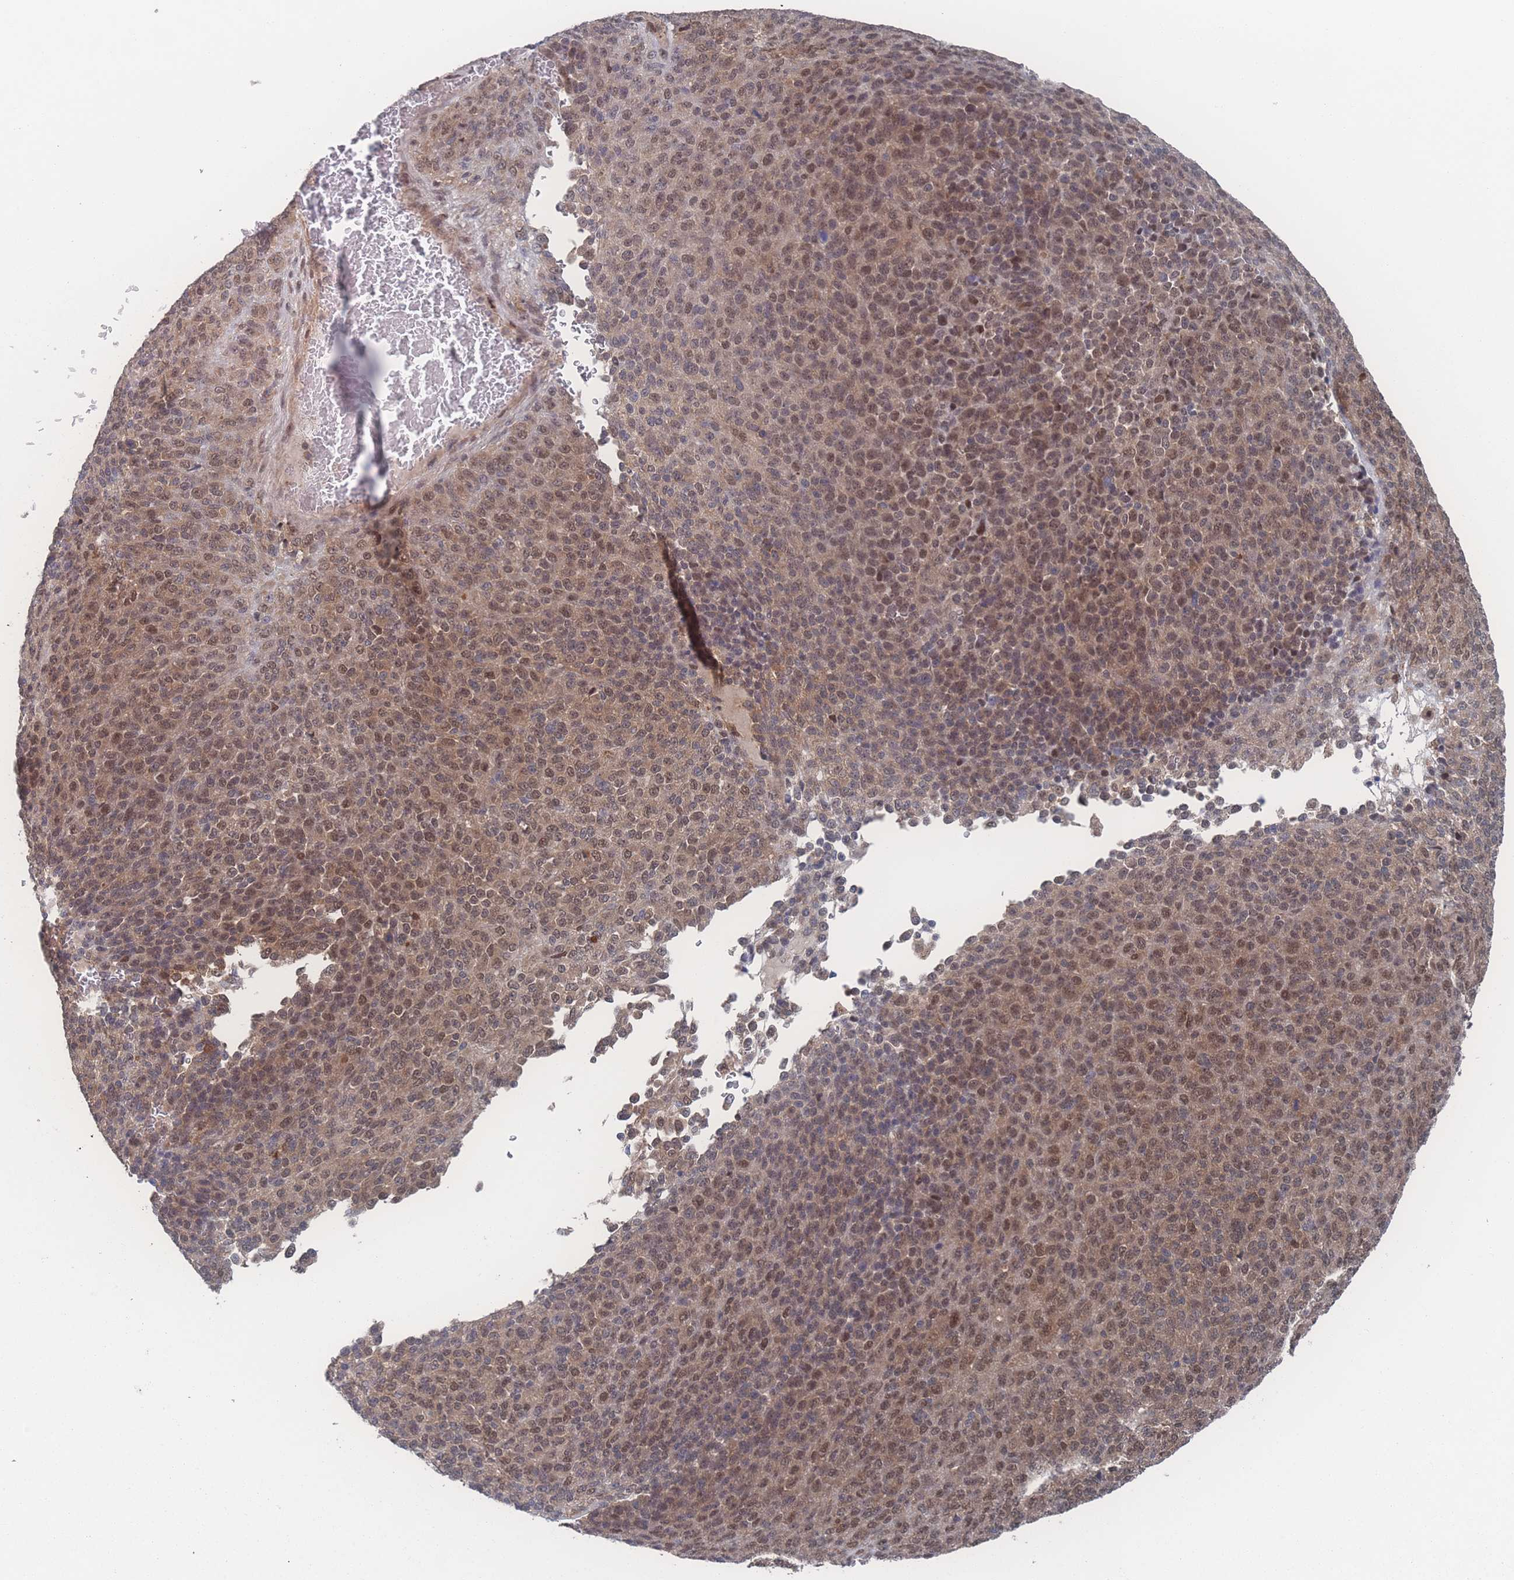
{"staining": {"intensity": "moderate", "quantity": ">75%", "location": "cytoplasmic/membranous,nuclear"}, "tissue": "melanoma", "cell_type": "Tumor cells", "image_type": "cancer", "snomed": [{"axis": "morphology", "description": "Malignant melanoma, Metastatic site"}, {"axis": "topography", "description": "Brain"}], "caption": "Moderate cytoplasmic/membranous and nuclear protein expression is identified in approximately >75% of tumor cells in malignant melanoma (metastatic site). (DAB IHC with brightfield microscopy, high magnification).", "gene": "PSMA1", "patient": {"sex": "female", "age": 56}}